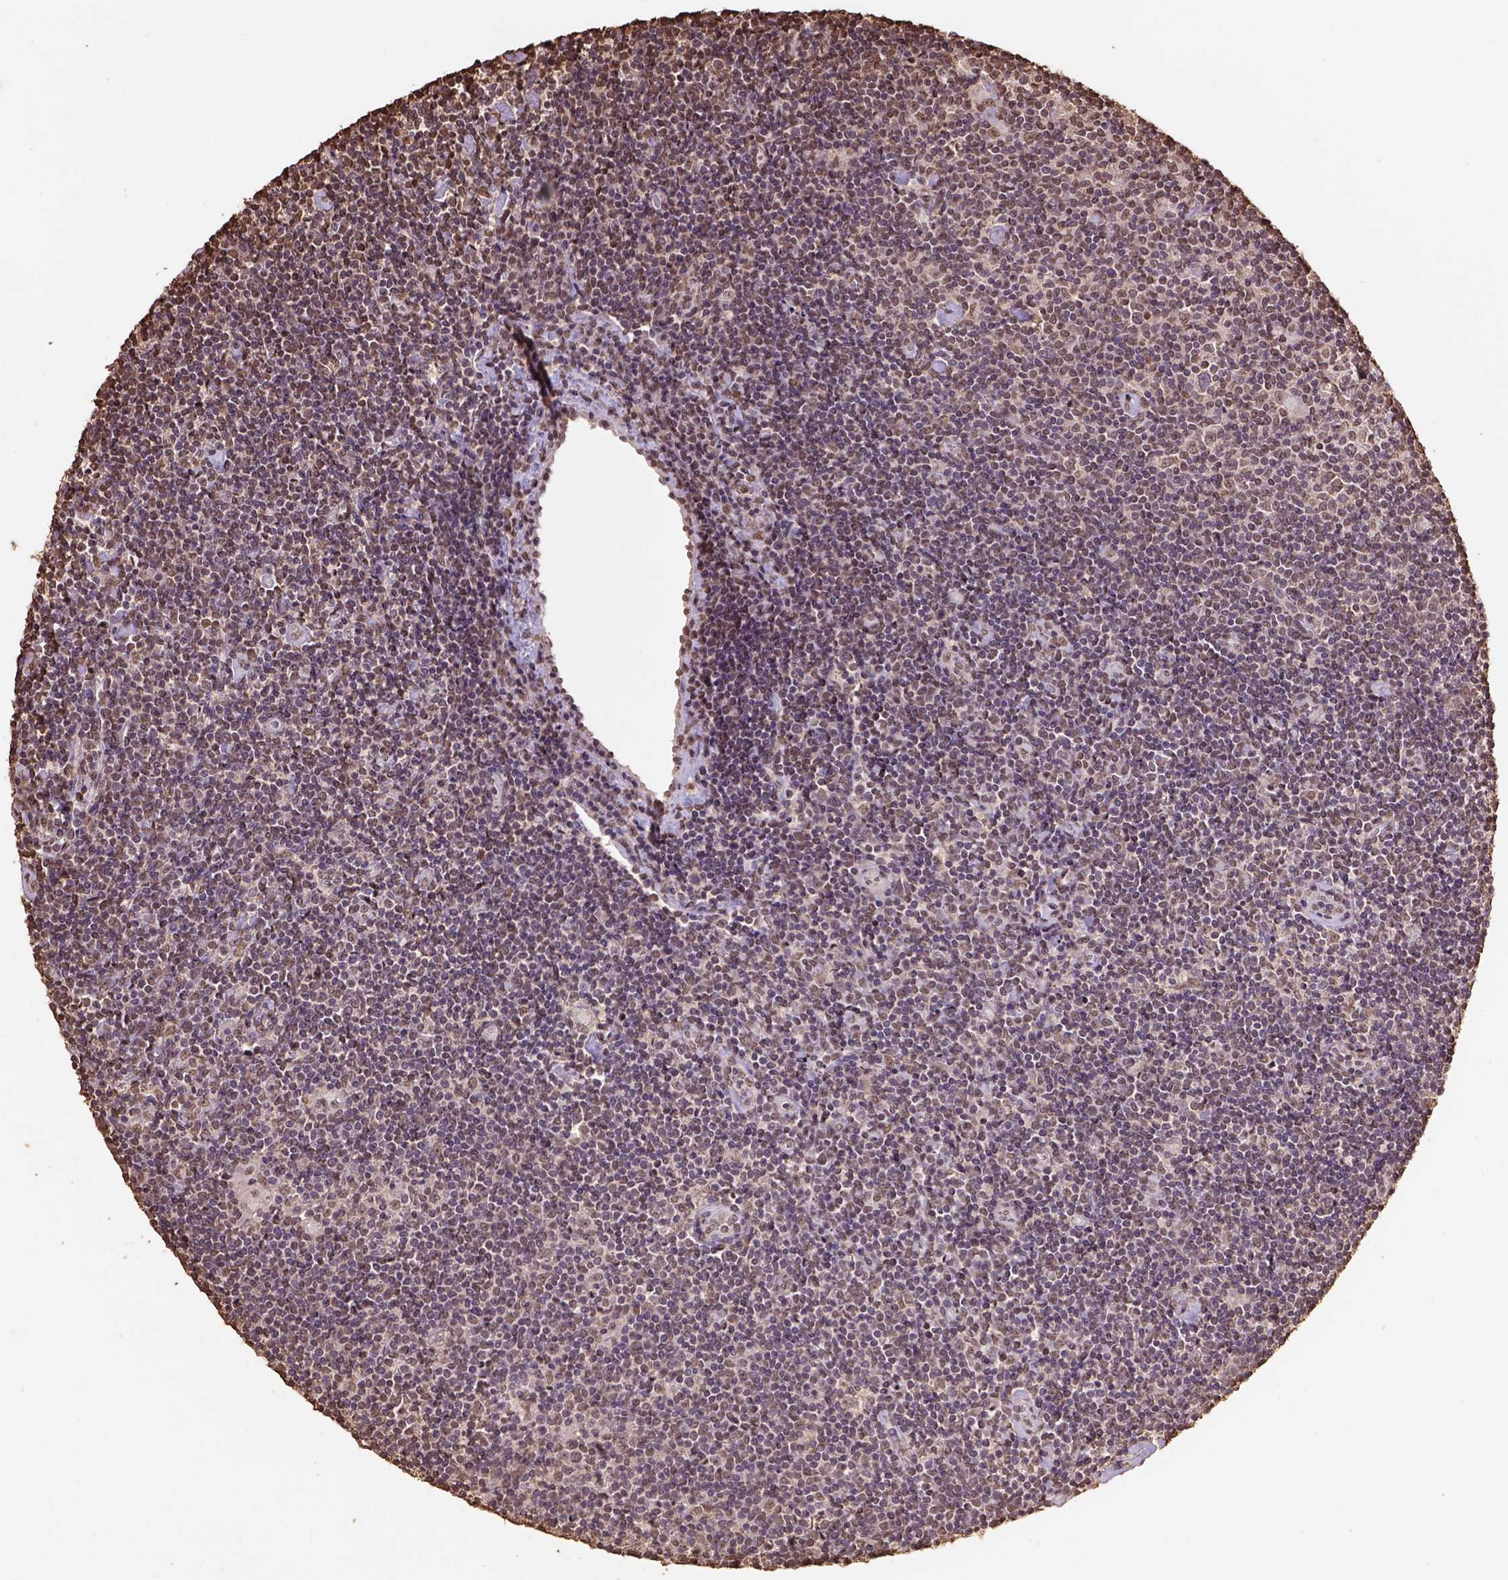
{"staining": {"intensity": "weak", "quantity": ">75%", "location": "nuclear"}, "tissue": "lymphoma", "cell_type": "Tumor cells", "image_type": "cancer", "snomed": [{"axis": "morphology", "description": "Hodgkin's disease, NOS"}, {"axis": "topography", "description": "Lymph node"}], "caption": "Human lymphoma stained with a brown dye shows weak nuclear positive staining in approximately >75% of tumor cells.", "gene": "CSTF2T", "patient": {"sex": "male", "age": 40}}